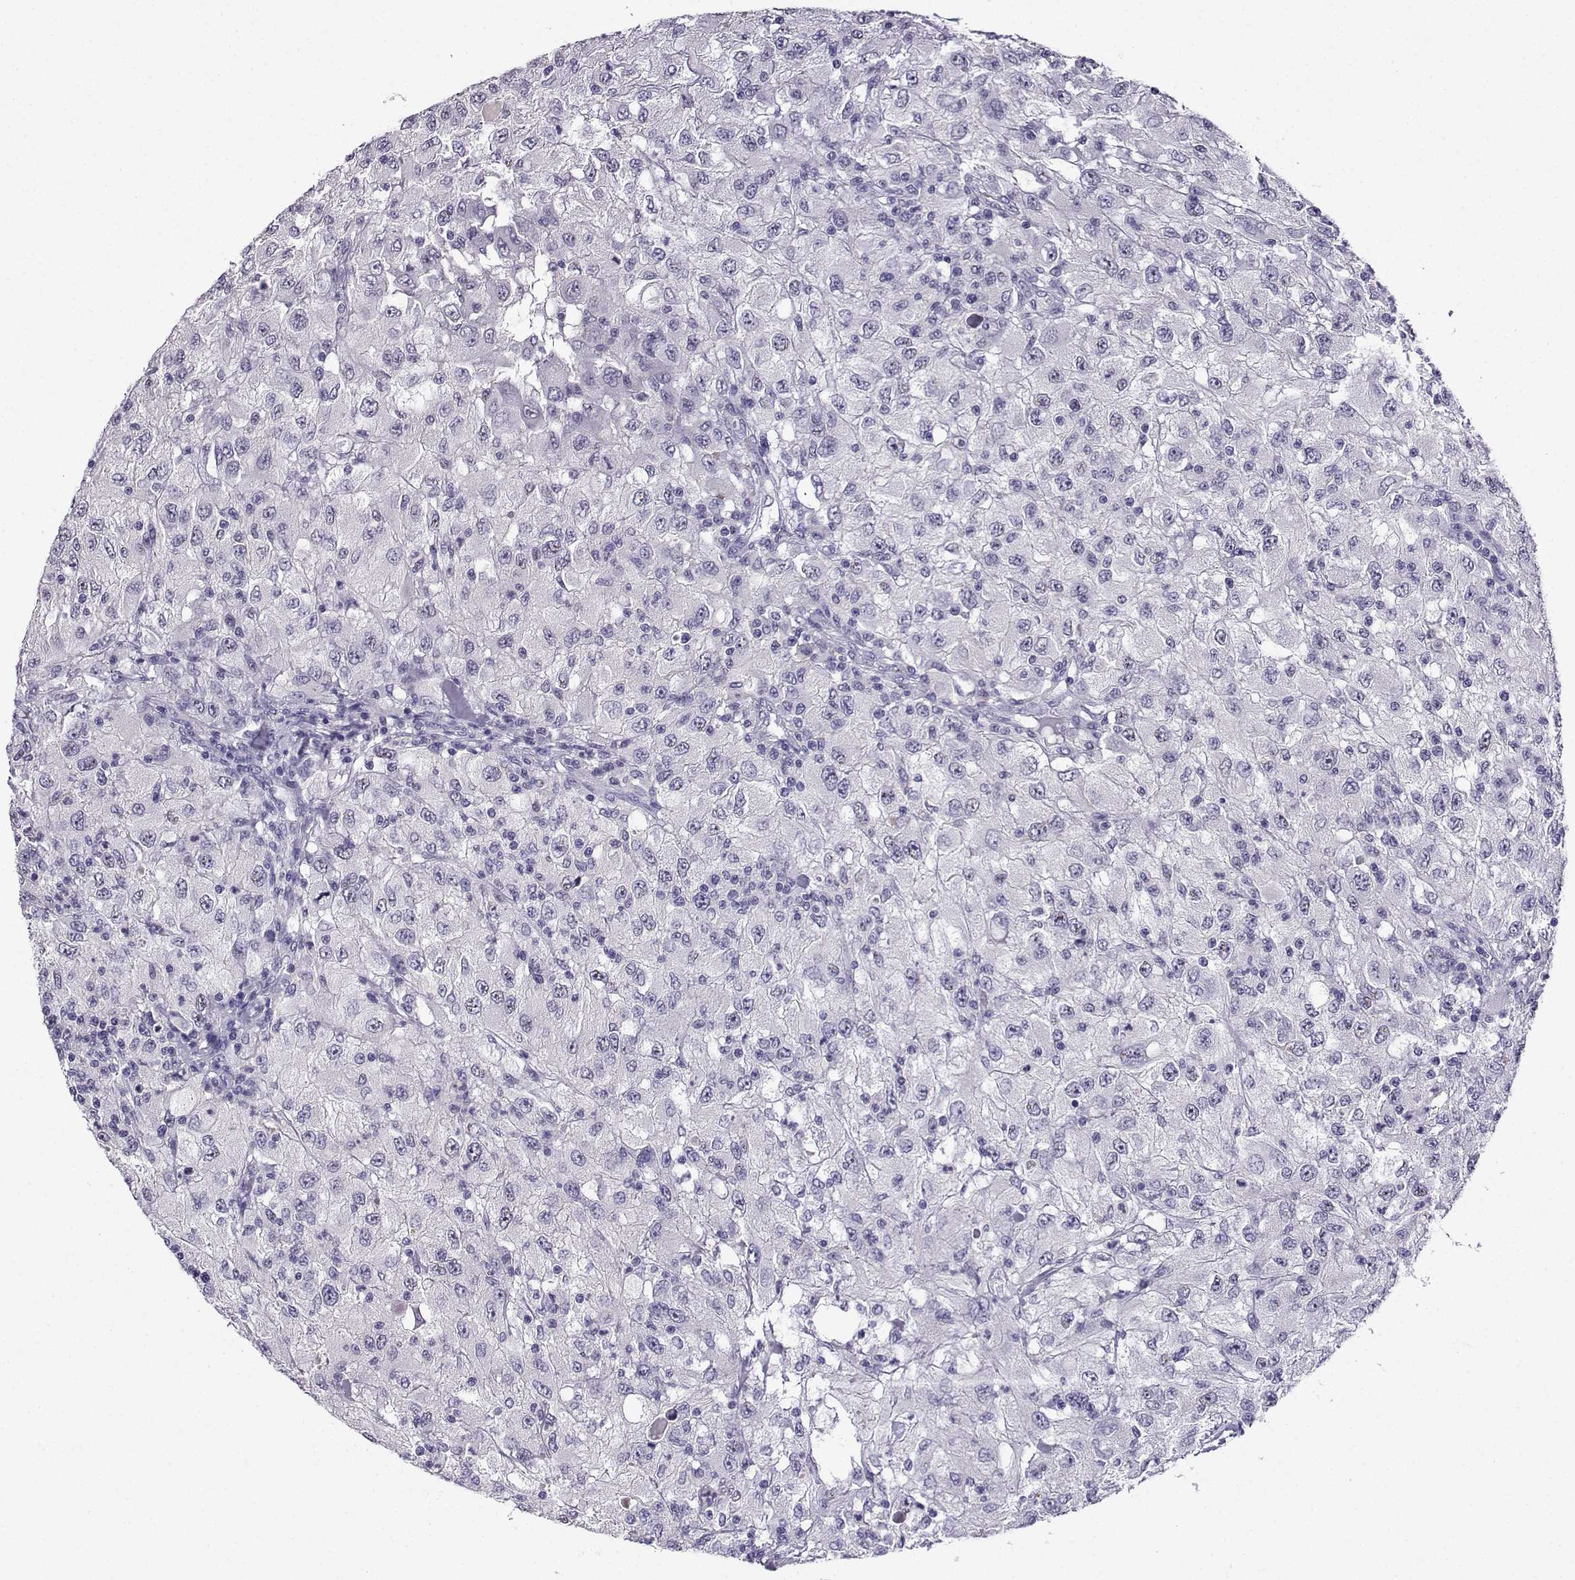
{"staining": {"intensity": "negative", "quantity": "none", "location": "none"}, "tissue": "renal cancer", "cell_type": "Tumor cells", "image_type": "cancer", "snomed": [{"axis": "morphology", "description": "Adenocarcinoma, NOS"}, {"axis": "topography", "description": "Kidney"}], "caption": "Immunohistochemistry of renal cancer (adenocarcinoma) demonstrates no positivity in tumor cells.", "gene": "LRFN2", "patient": {"sex": "female", "age": 67}}